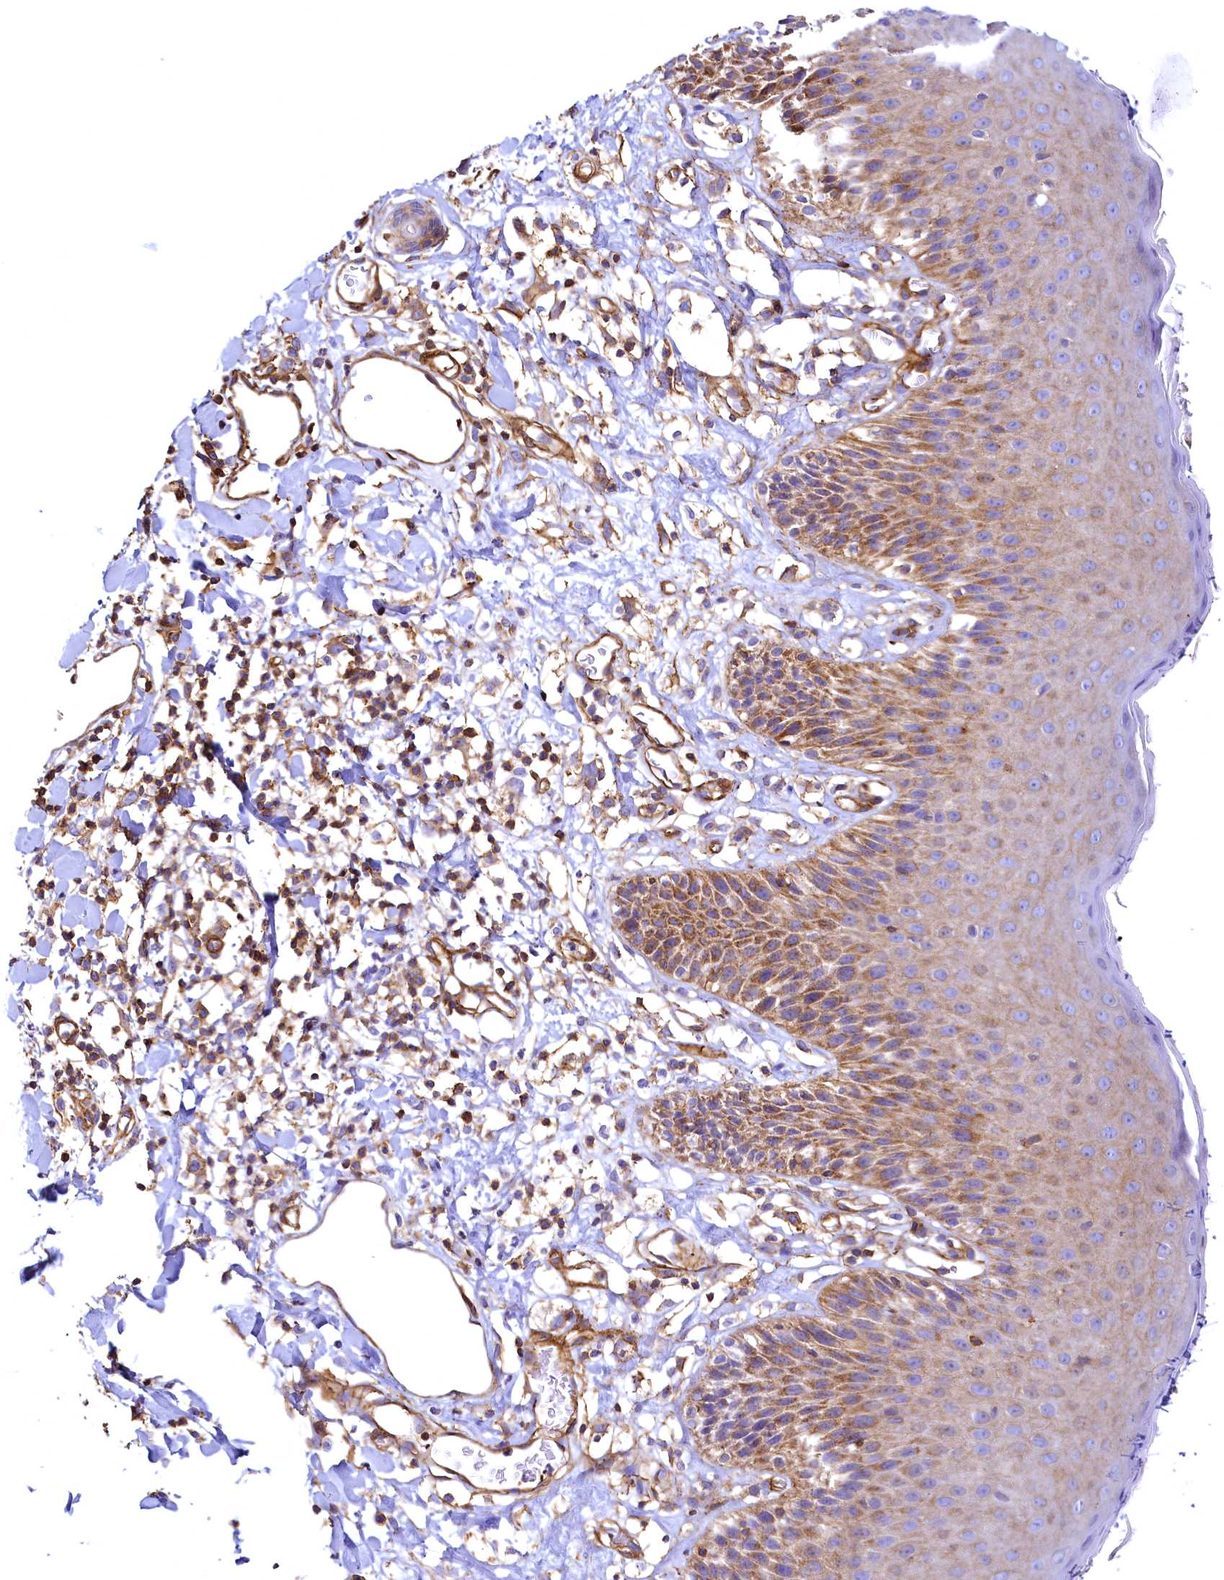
{"staining": {"intensity": "moderate", "quantity": ">75%", "location": "cytoplasmic/membranous"}, "tissue": "skin", "cell_type": "Epidermal cells", "image_type": "normal", "snomed": [{"axis": "morphology", "description": "Normal tissue, NOS"}, {"axis": "topography", "description": "Vulva"}], "caption": "Brown immunohistochemical staining in benign skin reveals moderate cytoplasmic/membranous expression in approximately >75% of epidermal cells. Using DAB (3,3'-diaminobenzidine) (brown) and hematoxylin (blue) stains, captured at high magnification using brightfield microscopy.", "gene": "THBS1", "patient": {"sex": "female", "age": 68}}